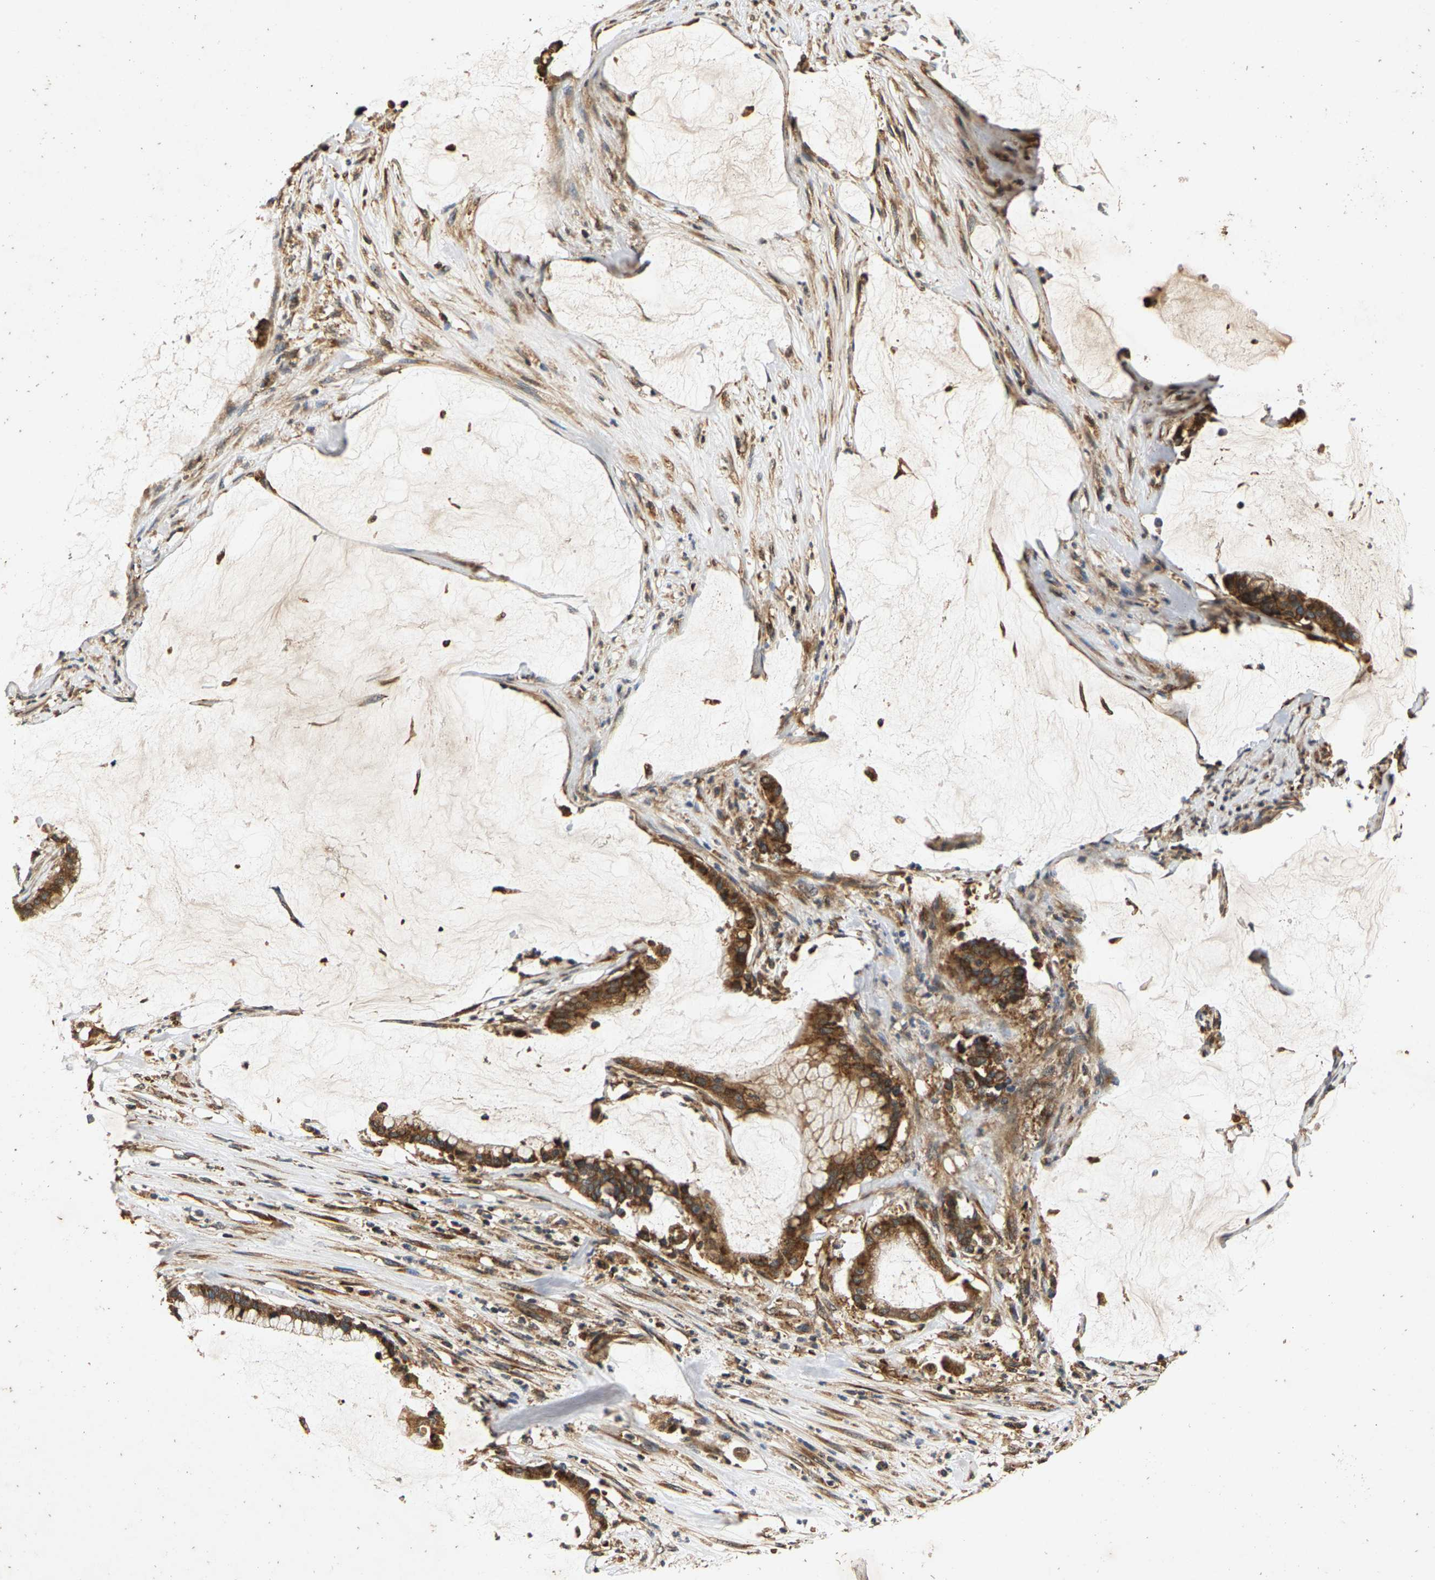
{"staining": {"intensity": "moderate", "quantity": ">75%", "location": "cytoplasmic/membranous"}, "tissue": "pancreatic cancer", "cell_type": "Tumor cells", "image_type": "cancer", "snomed": [{"axis": "morphology", "description": "Adenocarcinoma, NOS"}, {"axis": "topography", "description": "Pancreas"}], "caption": "A photomicrograph showing moderate cytoplasmic/membranous expression in approximately >75% of tumor cells in pancreatic cancer, as visualized by brown immunohistochemical staining.", "gene": "CIDEC", "patient": {"sex": "male", "age": 41}}